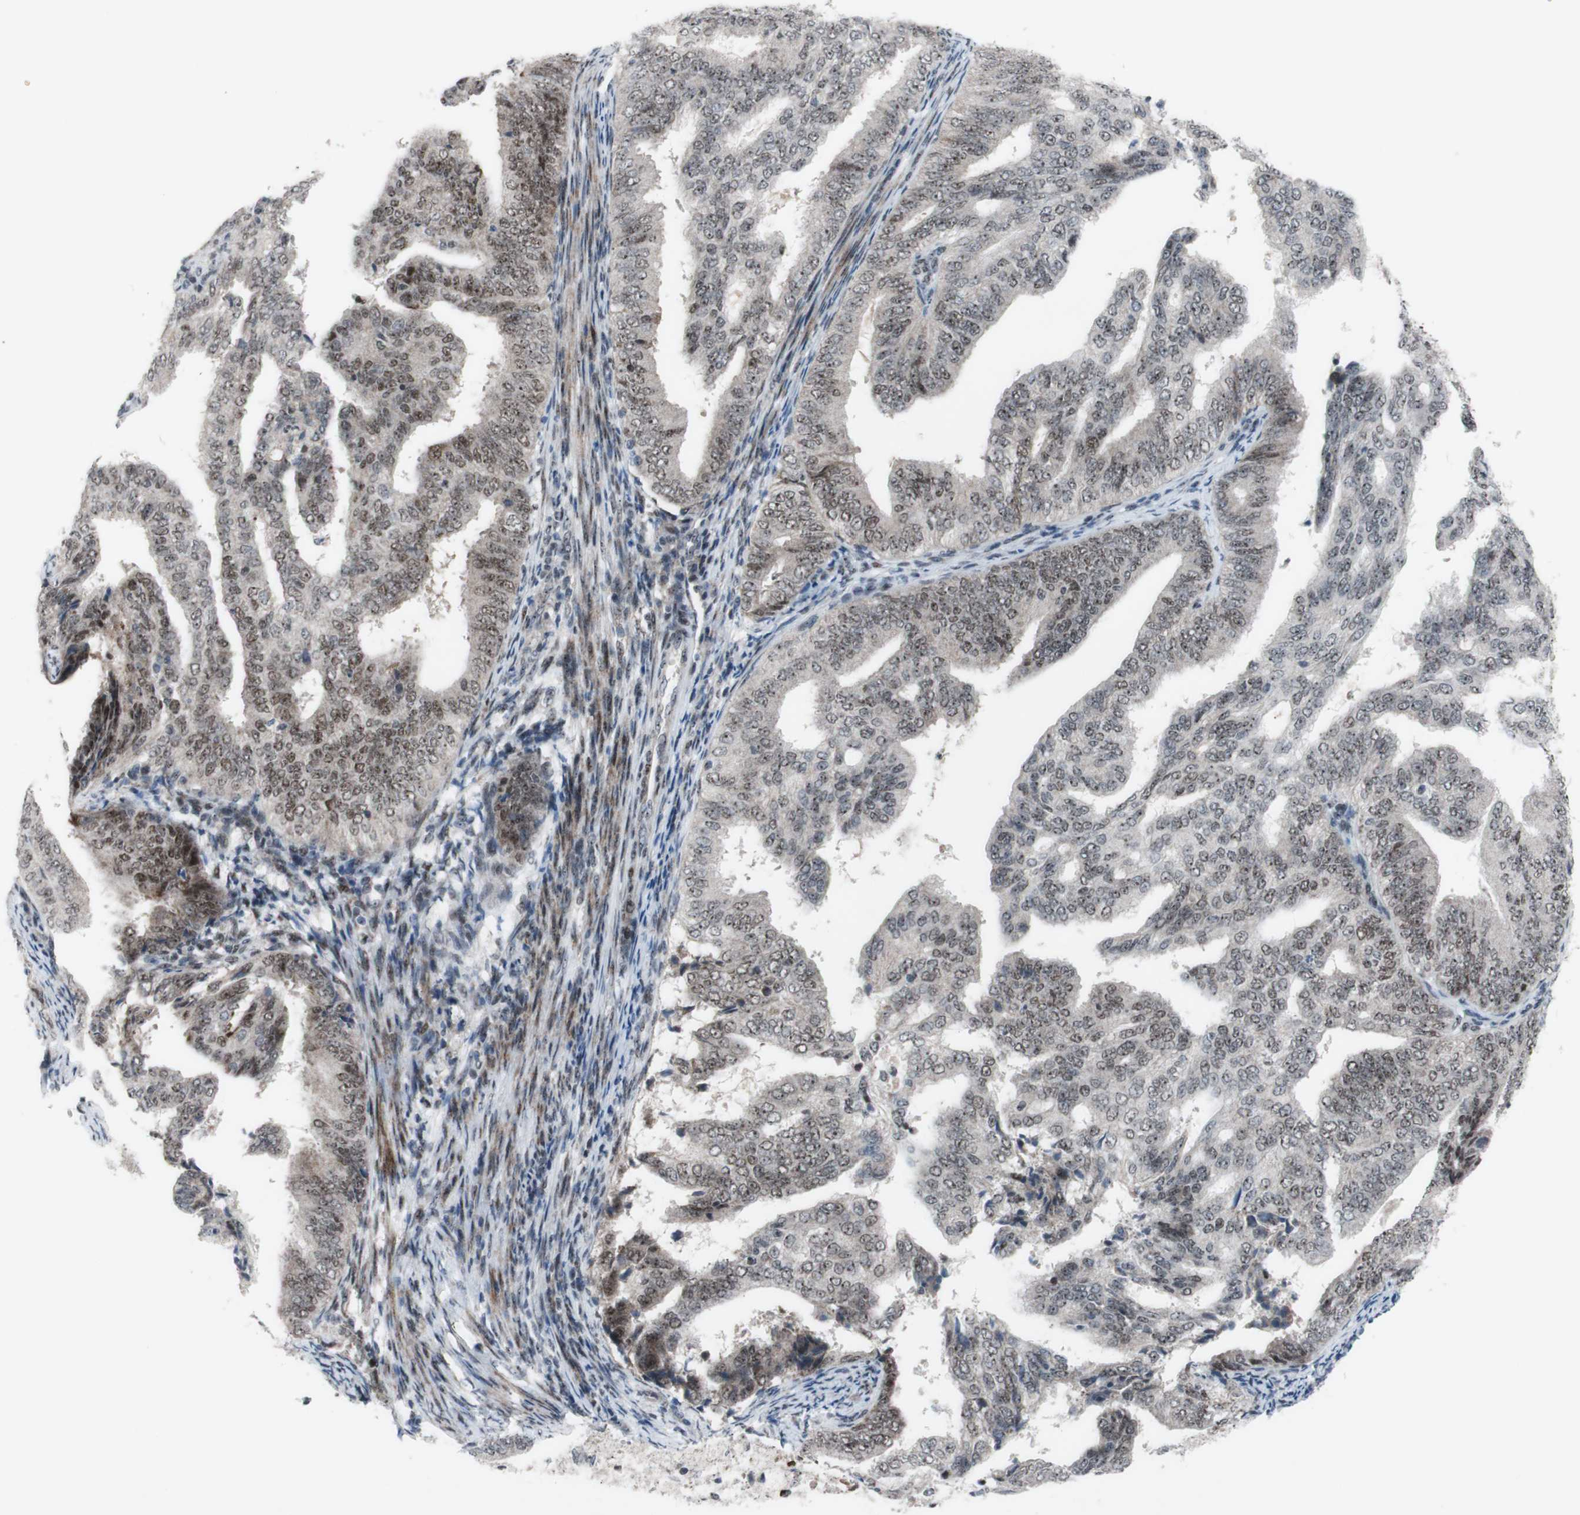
{"staining": {"intensity": "weak", "quantity": ">75%", "location": "nuclear"}, "tissue": "endometrial cancer", "cell_type": "Tumor cells", "image_type": "cancer", "snomed": [{"axis": "morphology", "description": "Adenocarcinoma, NOS"}, {"axis": "topography", "description": "Endometrium"}], "caption": "Approximately >75% of tumor cells in endometrial cancer (adenocarcinoma) demonstrate weak nuclear protein positivity as visualized by brown immunohistochemical staining.", "gene": "POLR1A", "patient": {"sex": "female", "age": 58}}